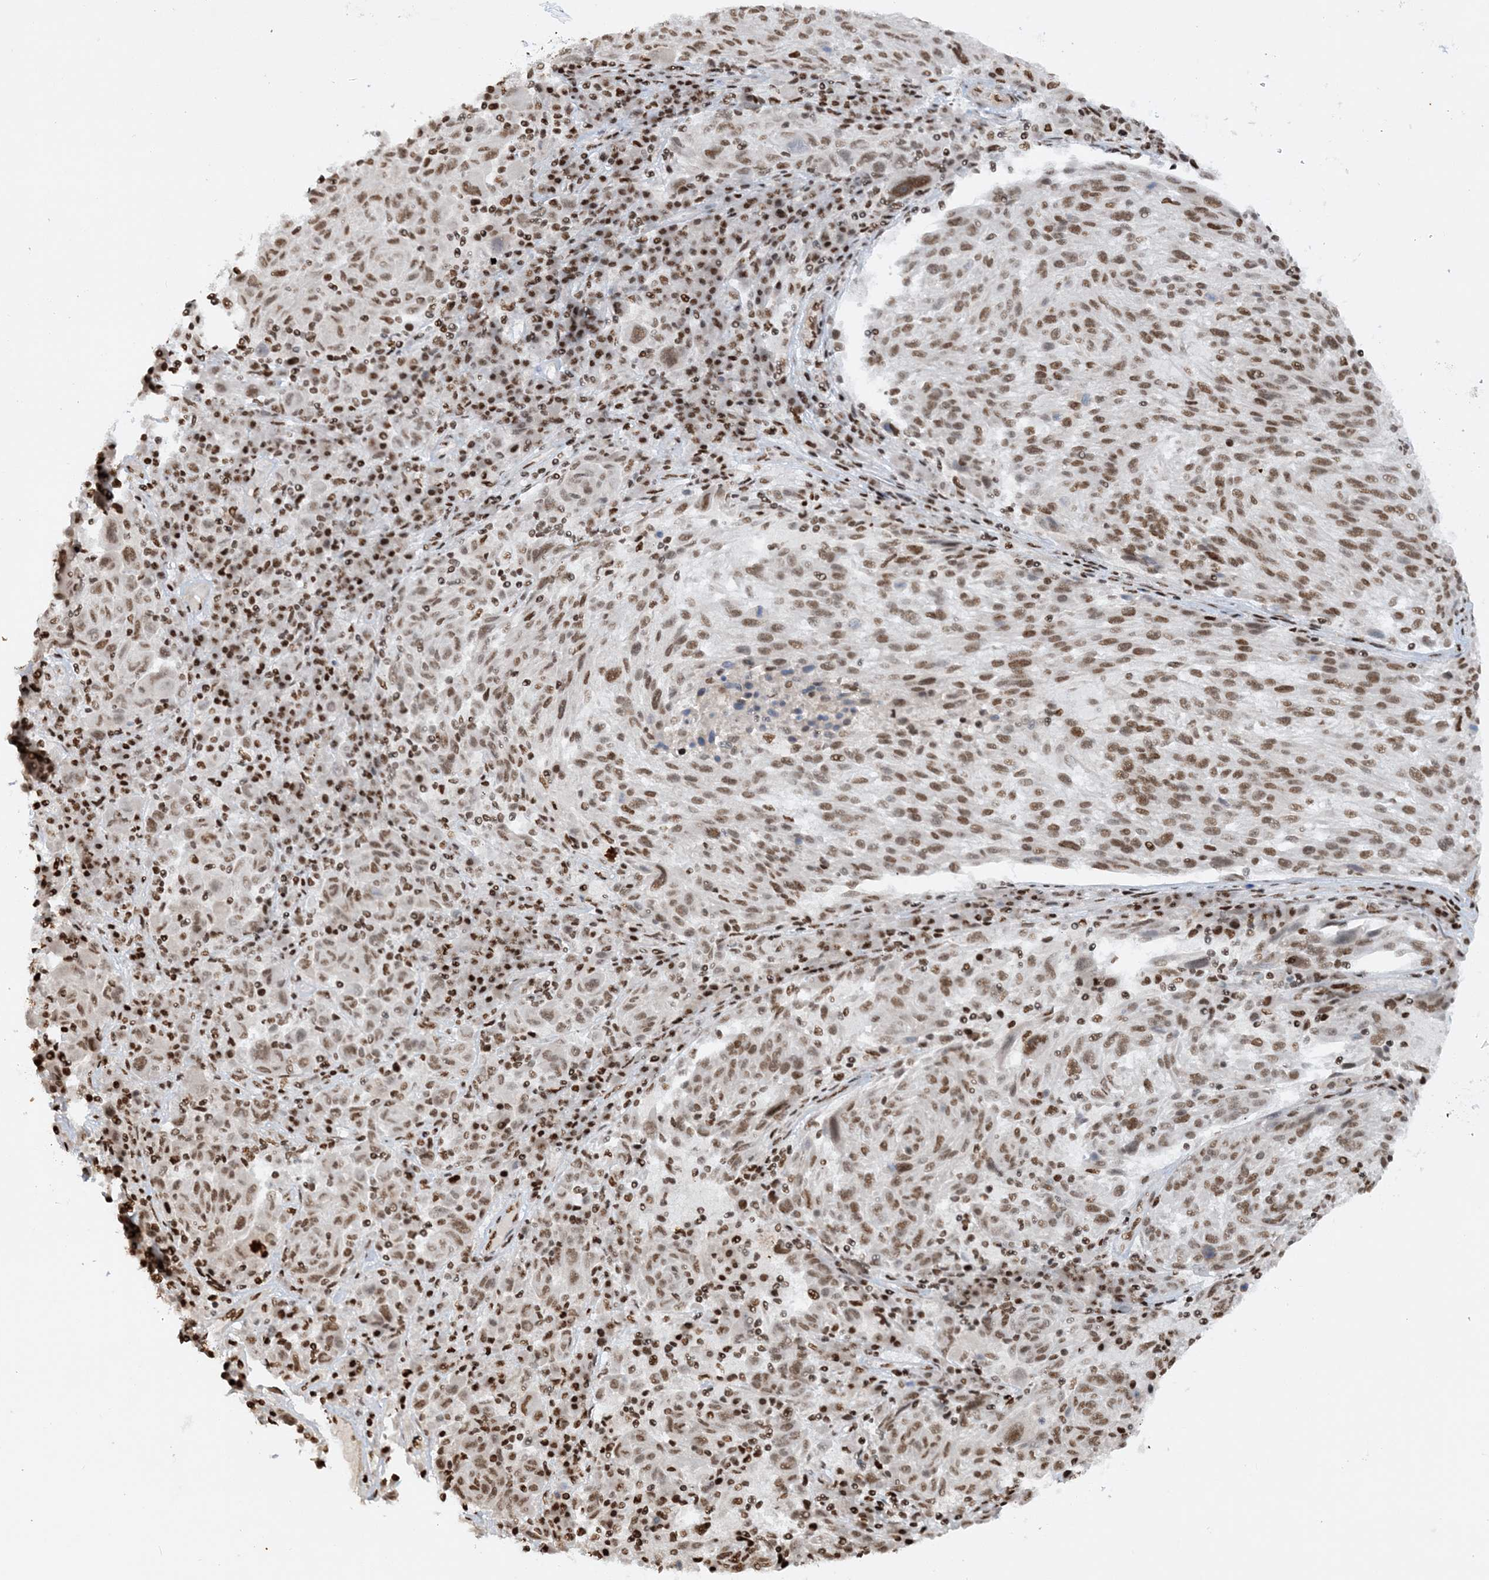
{"staining": {"intensity": "moderate", "quantity": ">75%", "location": "nuclear"}, "tissue": "melanoma", "cell_type": "Tumor cells", "image_type": "cancer", "snomed": [{"axis": "morphology", "description": "Malignant melanoma, NOS"}, {"axis": "topography", "description": "Skin"}], "caption": "Moderate nuclear staining for a protein is identified in about >75% of tumor cells of malignant melanoma using IHC.", "gene": "DELE1", "patient": {"sex": "male", "age": 53}}